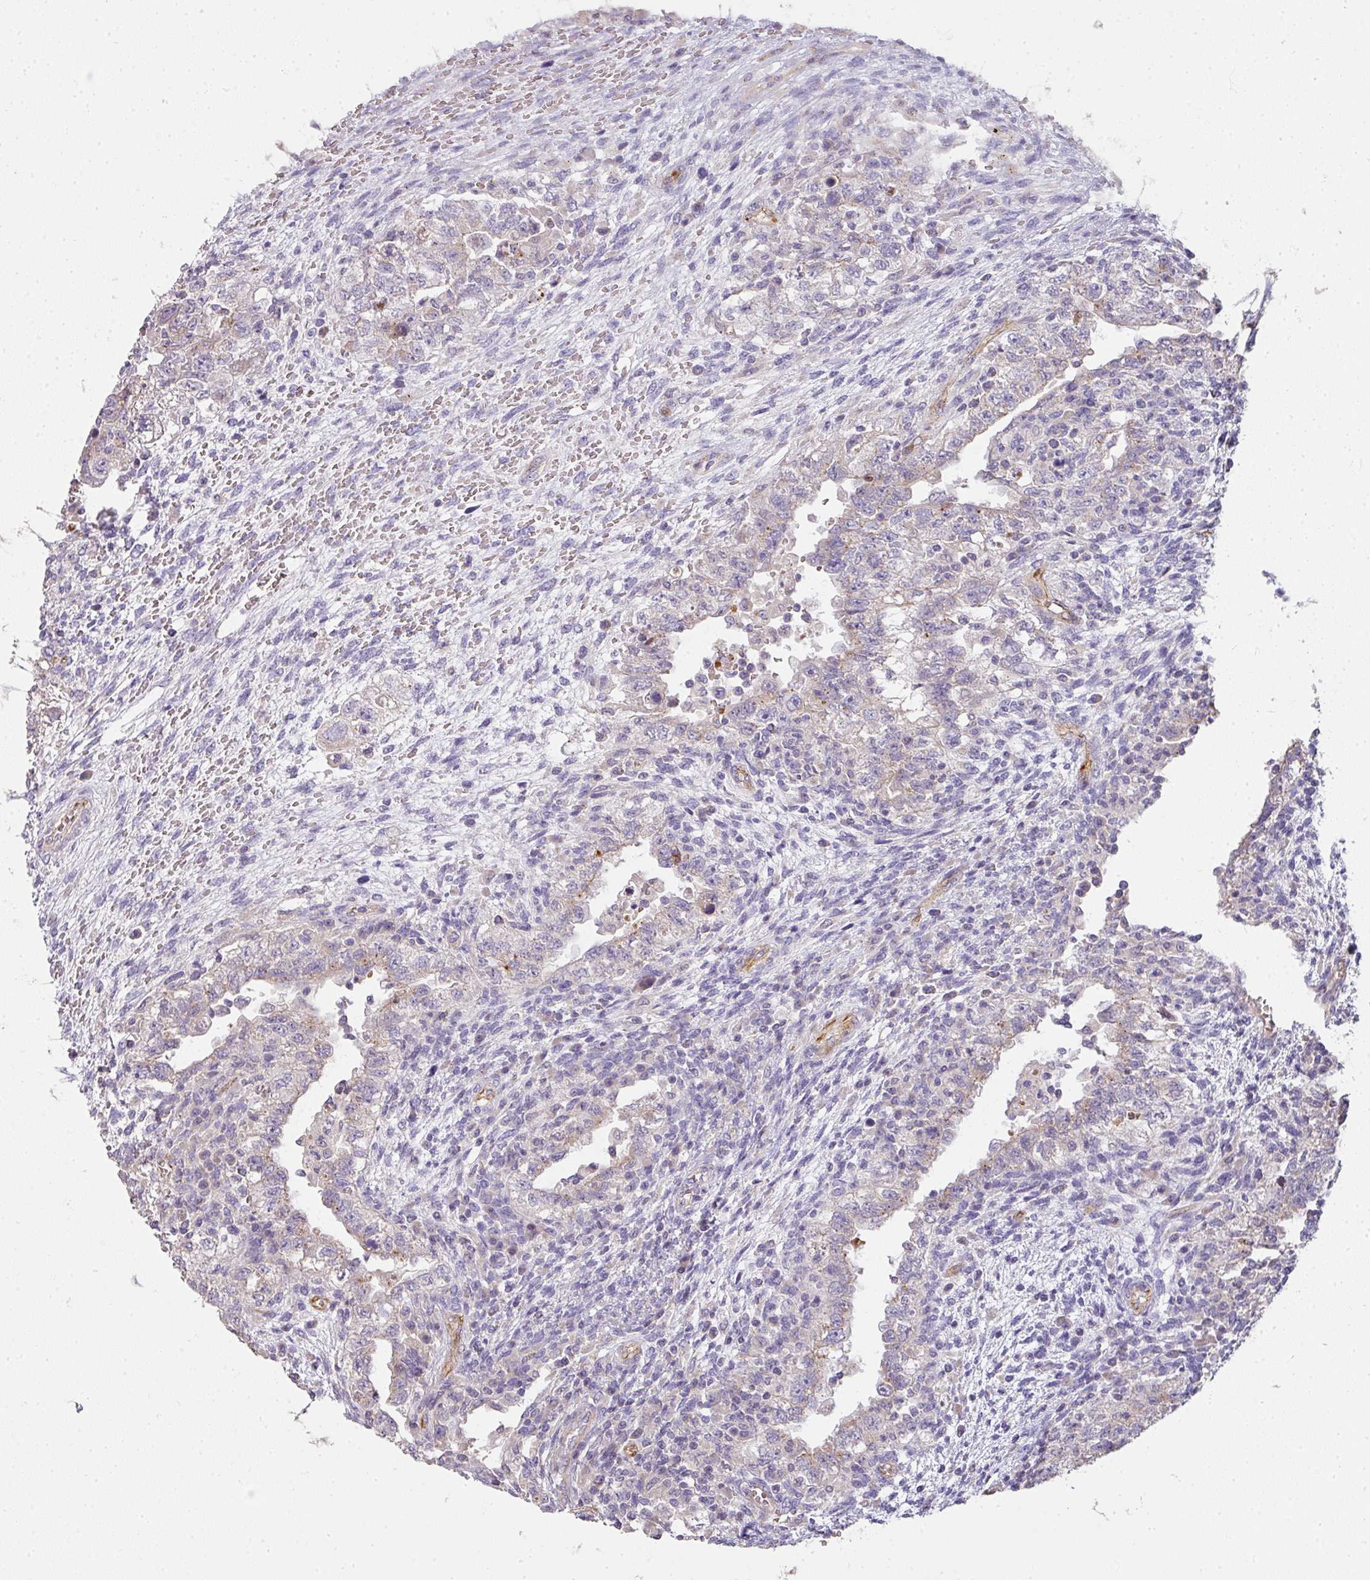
{"staining": {"intensity": "negative", "quantity": "none", "location": "none"}, "tissue": "testis cancer", "cell_type": "Tumor cells", "image_type": "cancer", "snomed": [{"axis": "morphology", "description": "Carcinoma, Embryonal, NOS"}, {"axis": "topography", "description": "Testis"}], "caption": "An IHC histopathology image of testis cancer is shown. There is no staining in tumor cells of testis cancer.", "gene": "PCDH1", "patient": {"sex": "male", "age": 26}}